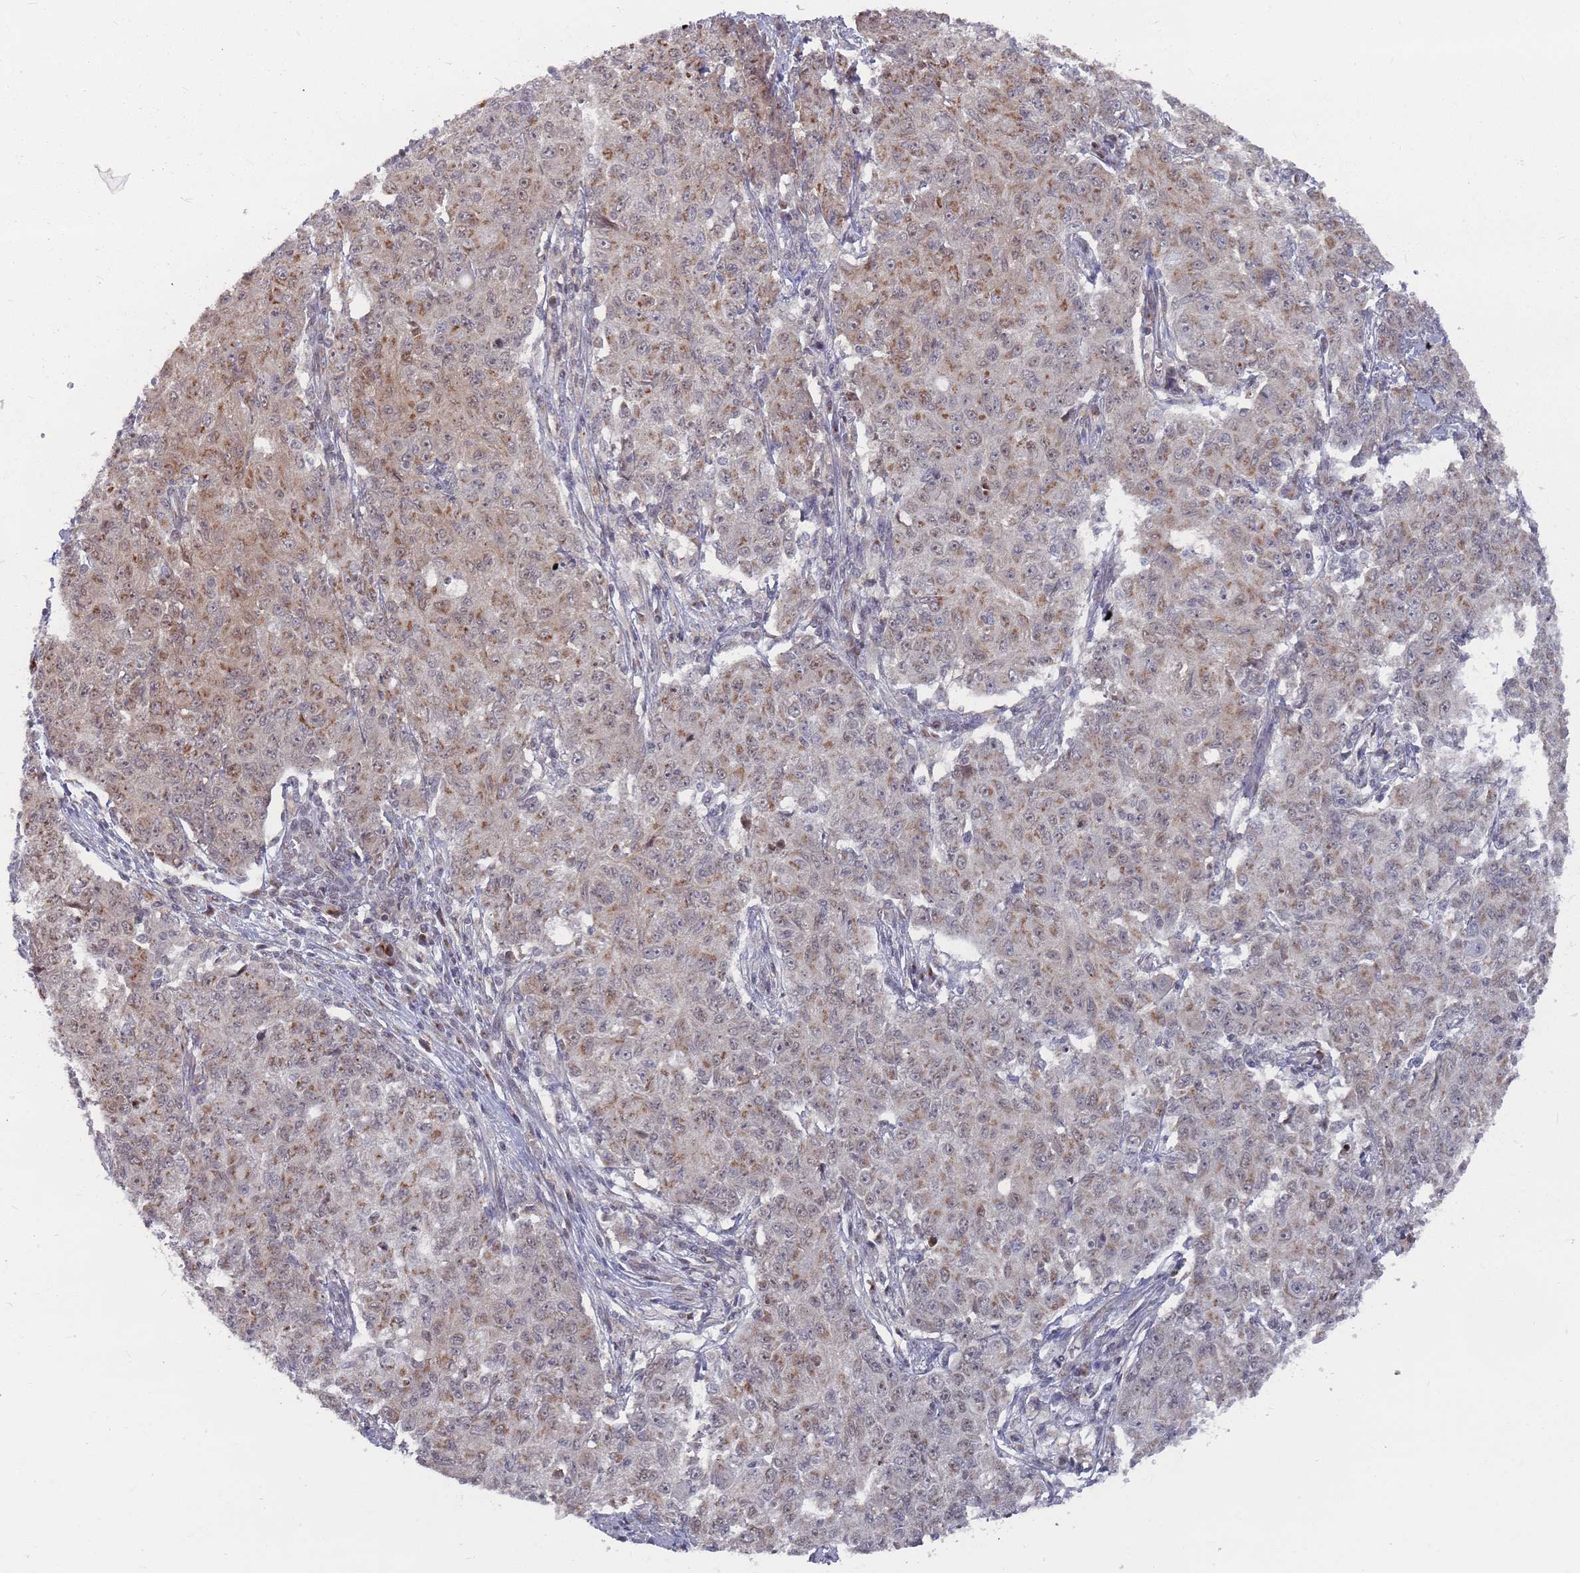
{"staining": {"intensity": "moderate", "quantity": ">75%", "location": "cytoplasmic/membranous"}, "tissue": "ovarian cancer", "cell_type": "Tumor cells", "image_type": "cancer", "snomed": [{"axis": "morphology", "description": "Carcinoma, endometroid"}, {"axis": "topography", "description": "Ovary"}], "caption": "Immunohistochemistry of ovarian cancer shows medium levels of moderate cytoplasmic/membranous positivity in about >75% of tumor cells. The staining is performed using DAB brown chromogen to label protein expression. The nuclei are counter-stained blue using hematoxylin.", "gene": "FMO4", "patient": {"sex": "female", "age": 42}}